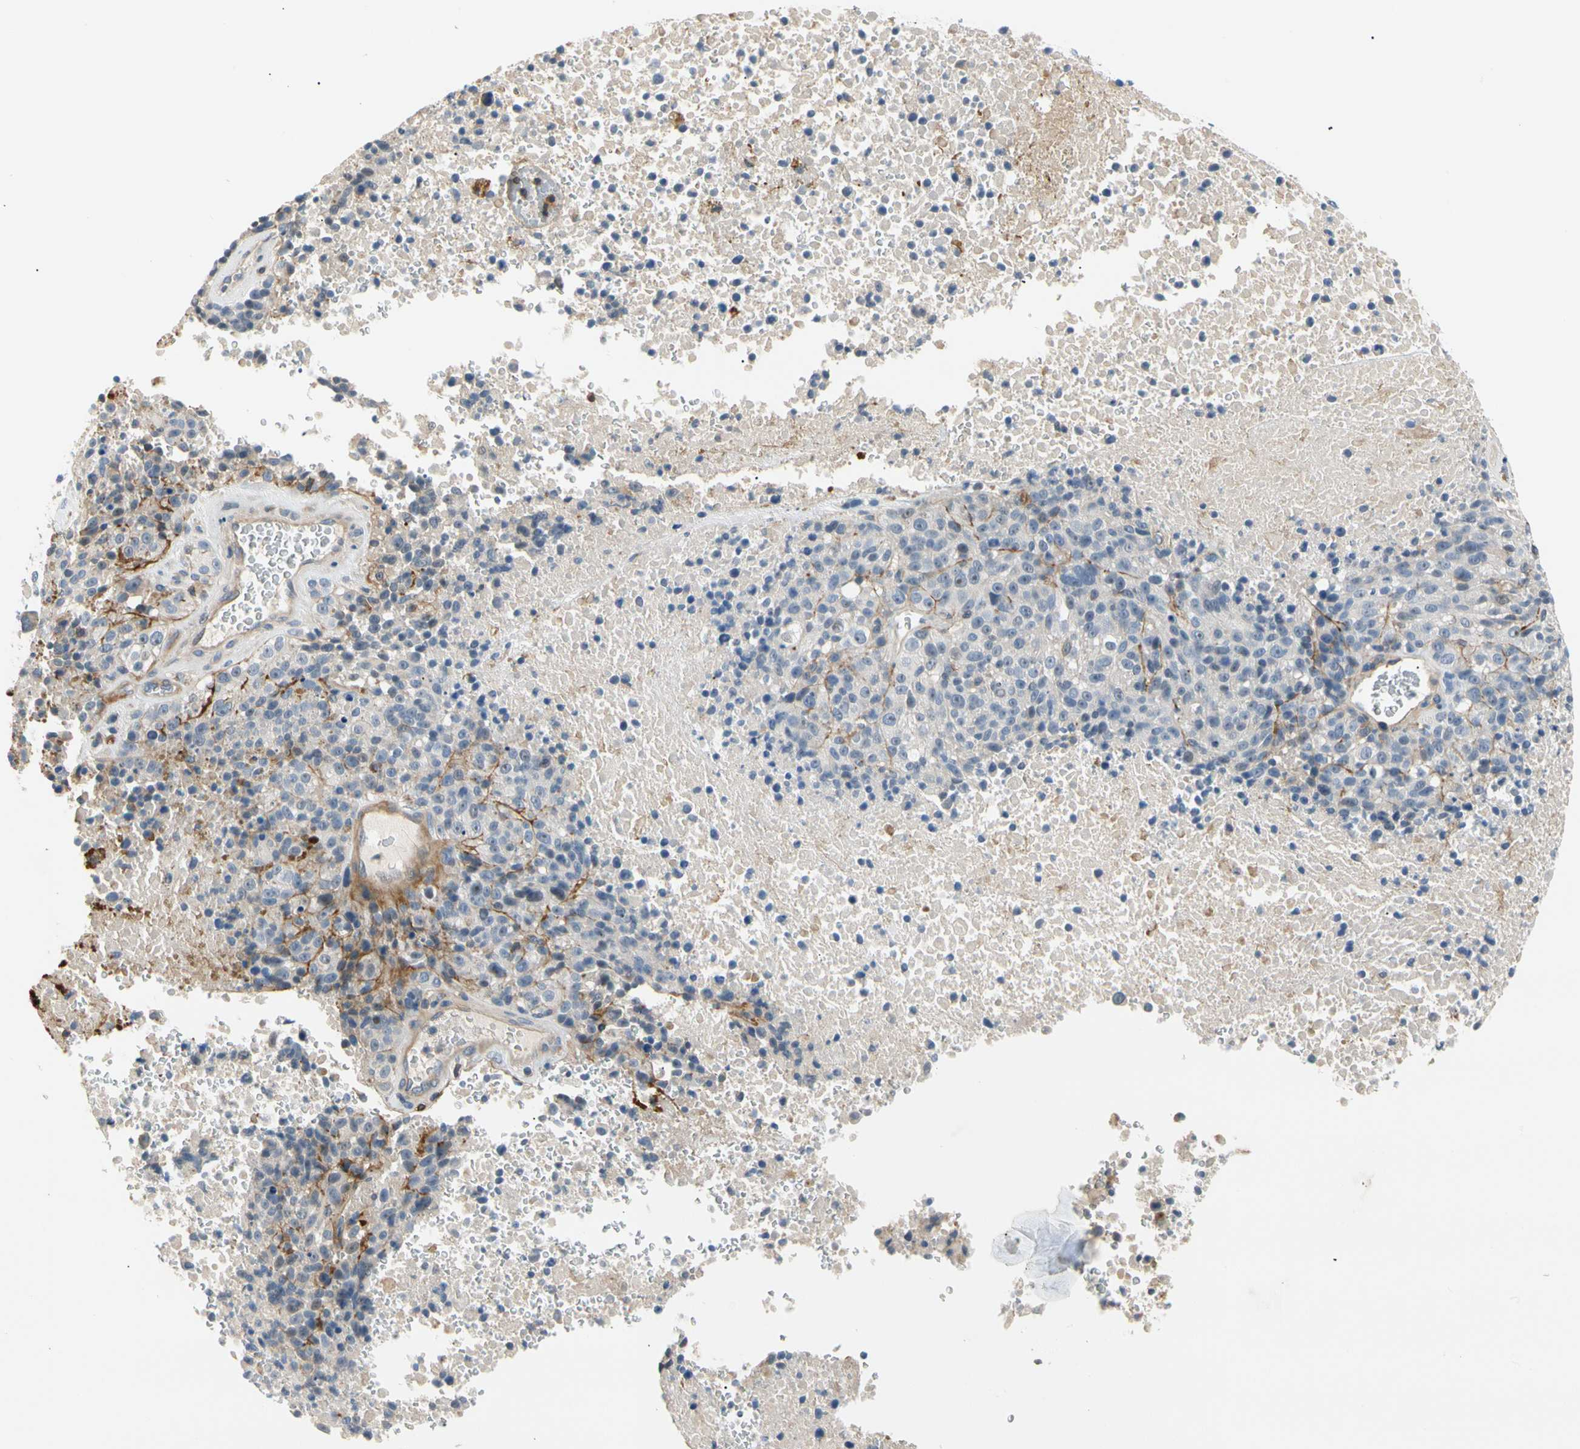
{"staining": {"intensity": "moderate", "quantity": "<25%", "location": "cytoplasmic/membranous"}, "tissue": "melanoma", "cell_type": "Tumor cells", "image_type": "cancer", "snomed": [{"axis": "morphology", "description": "Malignant melanoma, Metastatic site"}, {"axis": "topography", "description": "Cerebral cortex"}], "caption": "Protein staining of malignant melanoma (metastatic site) tissue reveals moderate cytoplasmic/membranous expression in about <25% of tumor cells.", "gene": "TNFRSF18", "patient": {"sex": "female", "age": 52}}